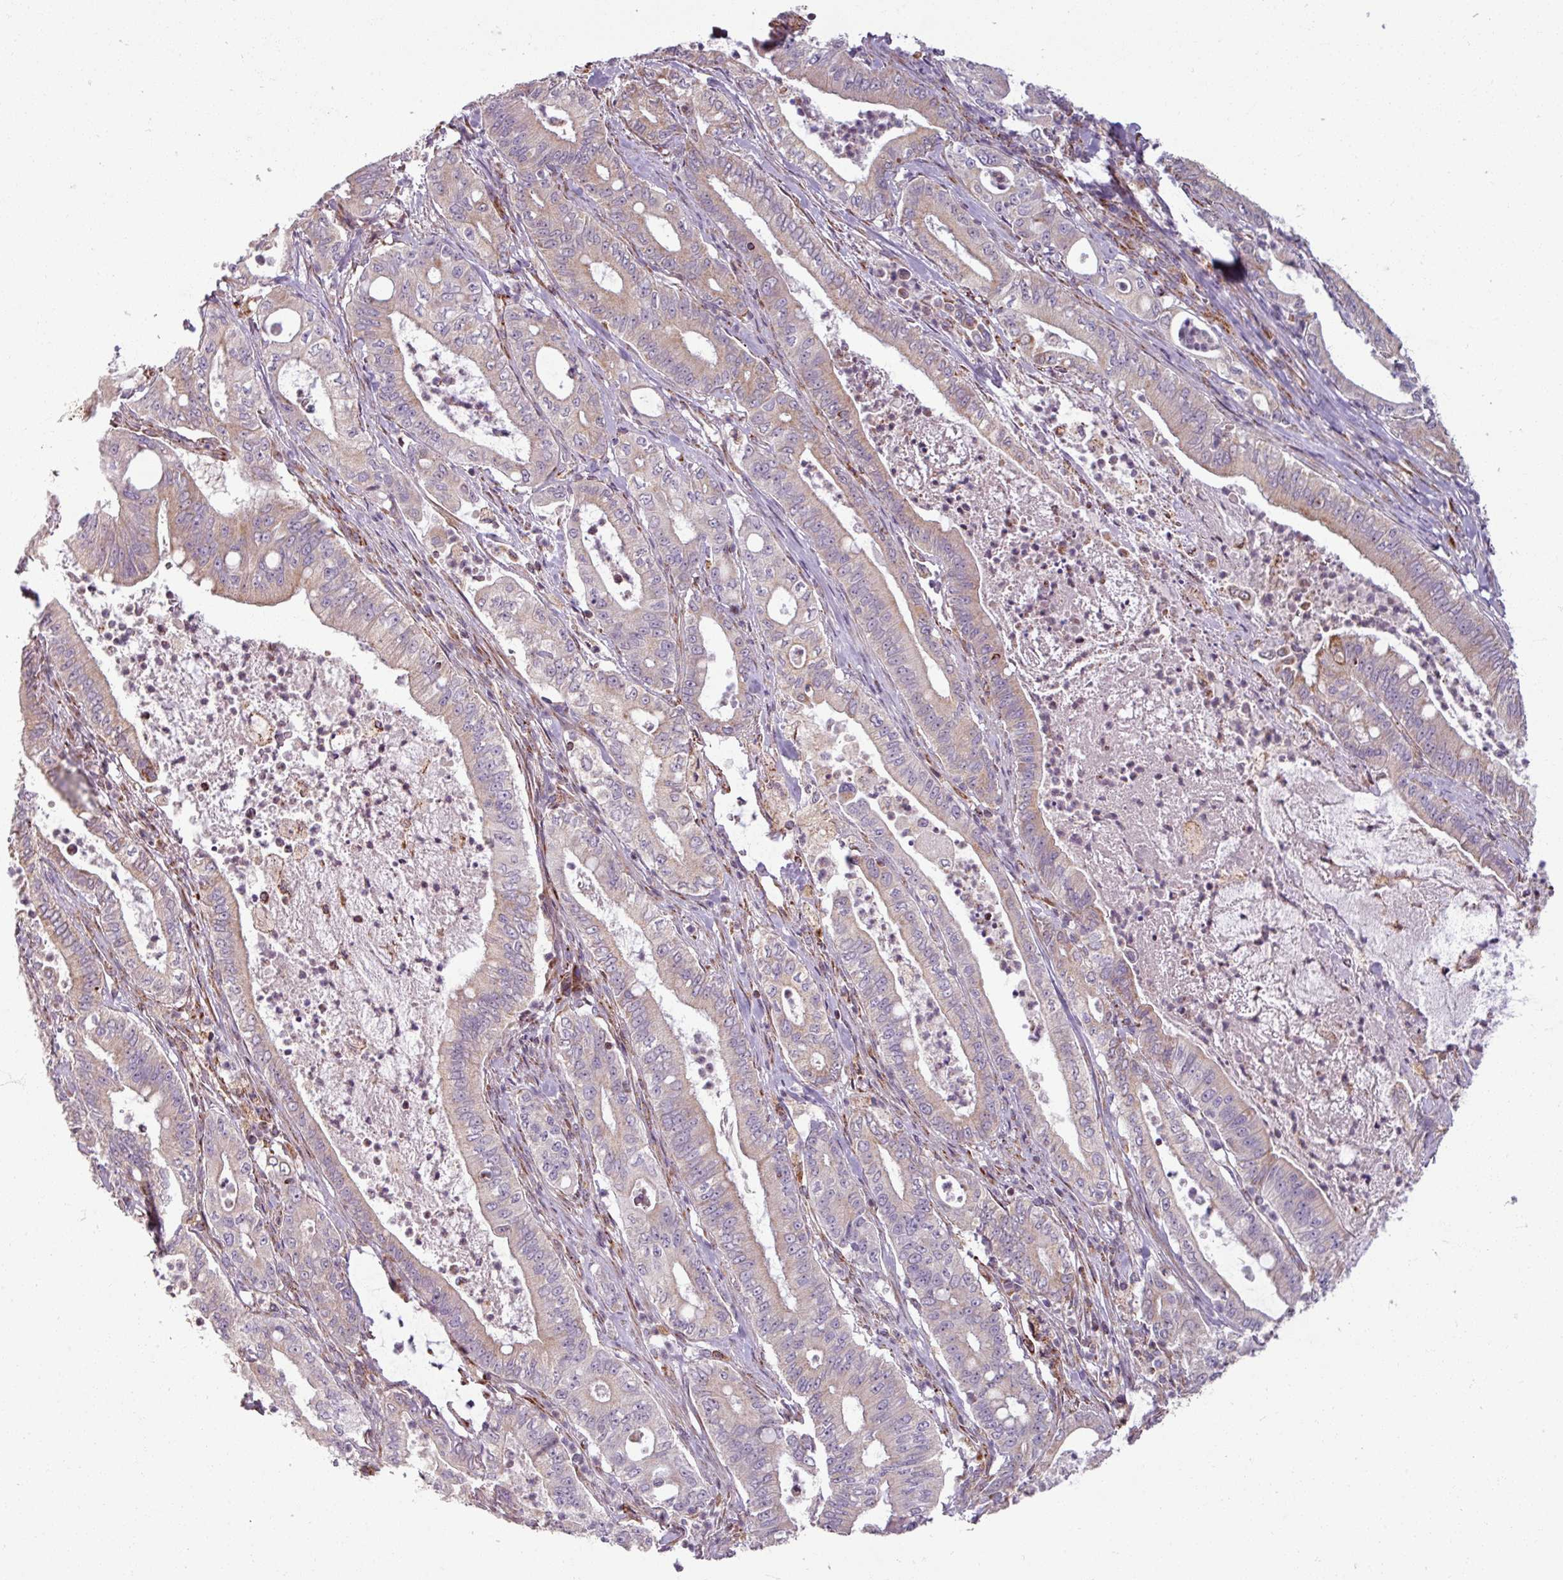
{"staining": {"intensity": "weak", "quantity": "<25%", "location": "cytoplasmic/membranous"}, "tissue": "pancreatic cancer", "cell_type": "Tumor cells", "image_type": "cancer", "snomed": [{"axis": "morphology", "description": "Adenocarcinoma, NOS"}, {"axis": "topography", "description": "Pancreas"}], "caption": "Immunohistochemistry of human pancreatic adenocarcinoma demonstrates no expression in tumor cells.", "gene": "MAGT1", "patient": {"sex": "male", "age": 71}}